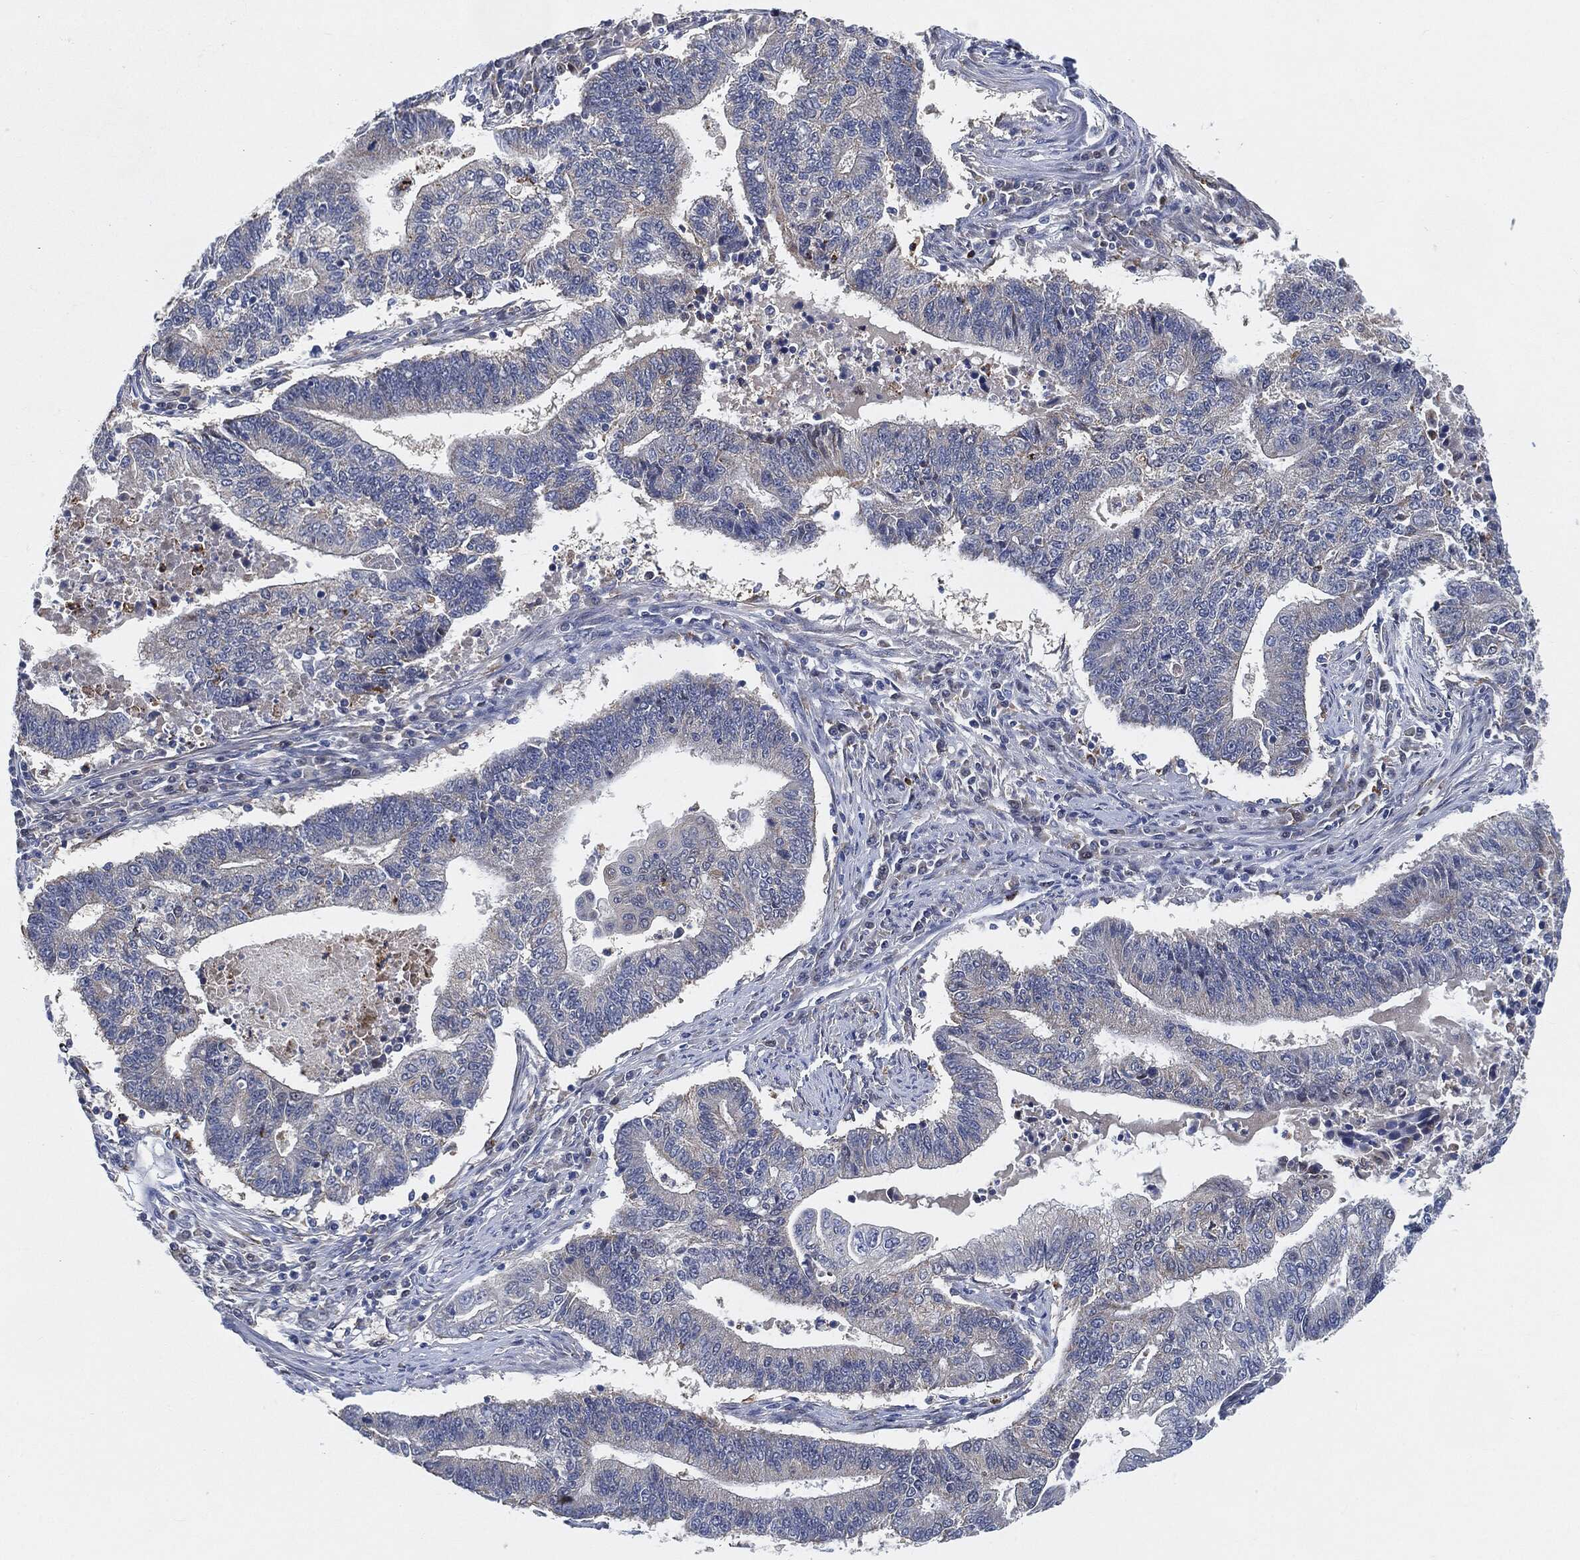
{"staining": {"intensity": "negative", "quantity": "none", "location": "none"}, "tissue": "endometrial cancer", "cell_type": "Tumor cells", "image_type": "cancer", "snomed": [{"axis": "morphology", "description": "Adenocarcinoma, NOS"}, {"axis": "topography", "description": "Uterus"}, {"axis": "topography", "description": "Endometrium"}], "caption": "There is no significant positivity in tumor cells of endometrial cancer. (Stains: DAB (3,3'-diaminobenzidine) IHC with hematoxylin counter stain, Microscopy: brightfield microscopy at high magnification).", "gene": "VSIG4", "patient": {"sex": "female", "age": 54}}